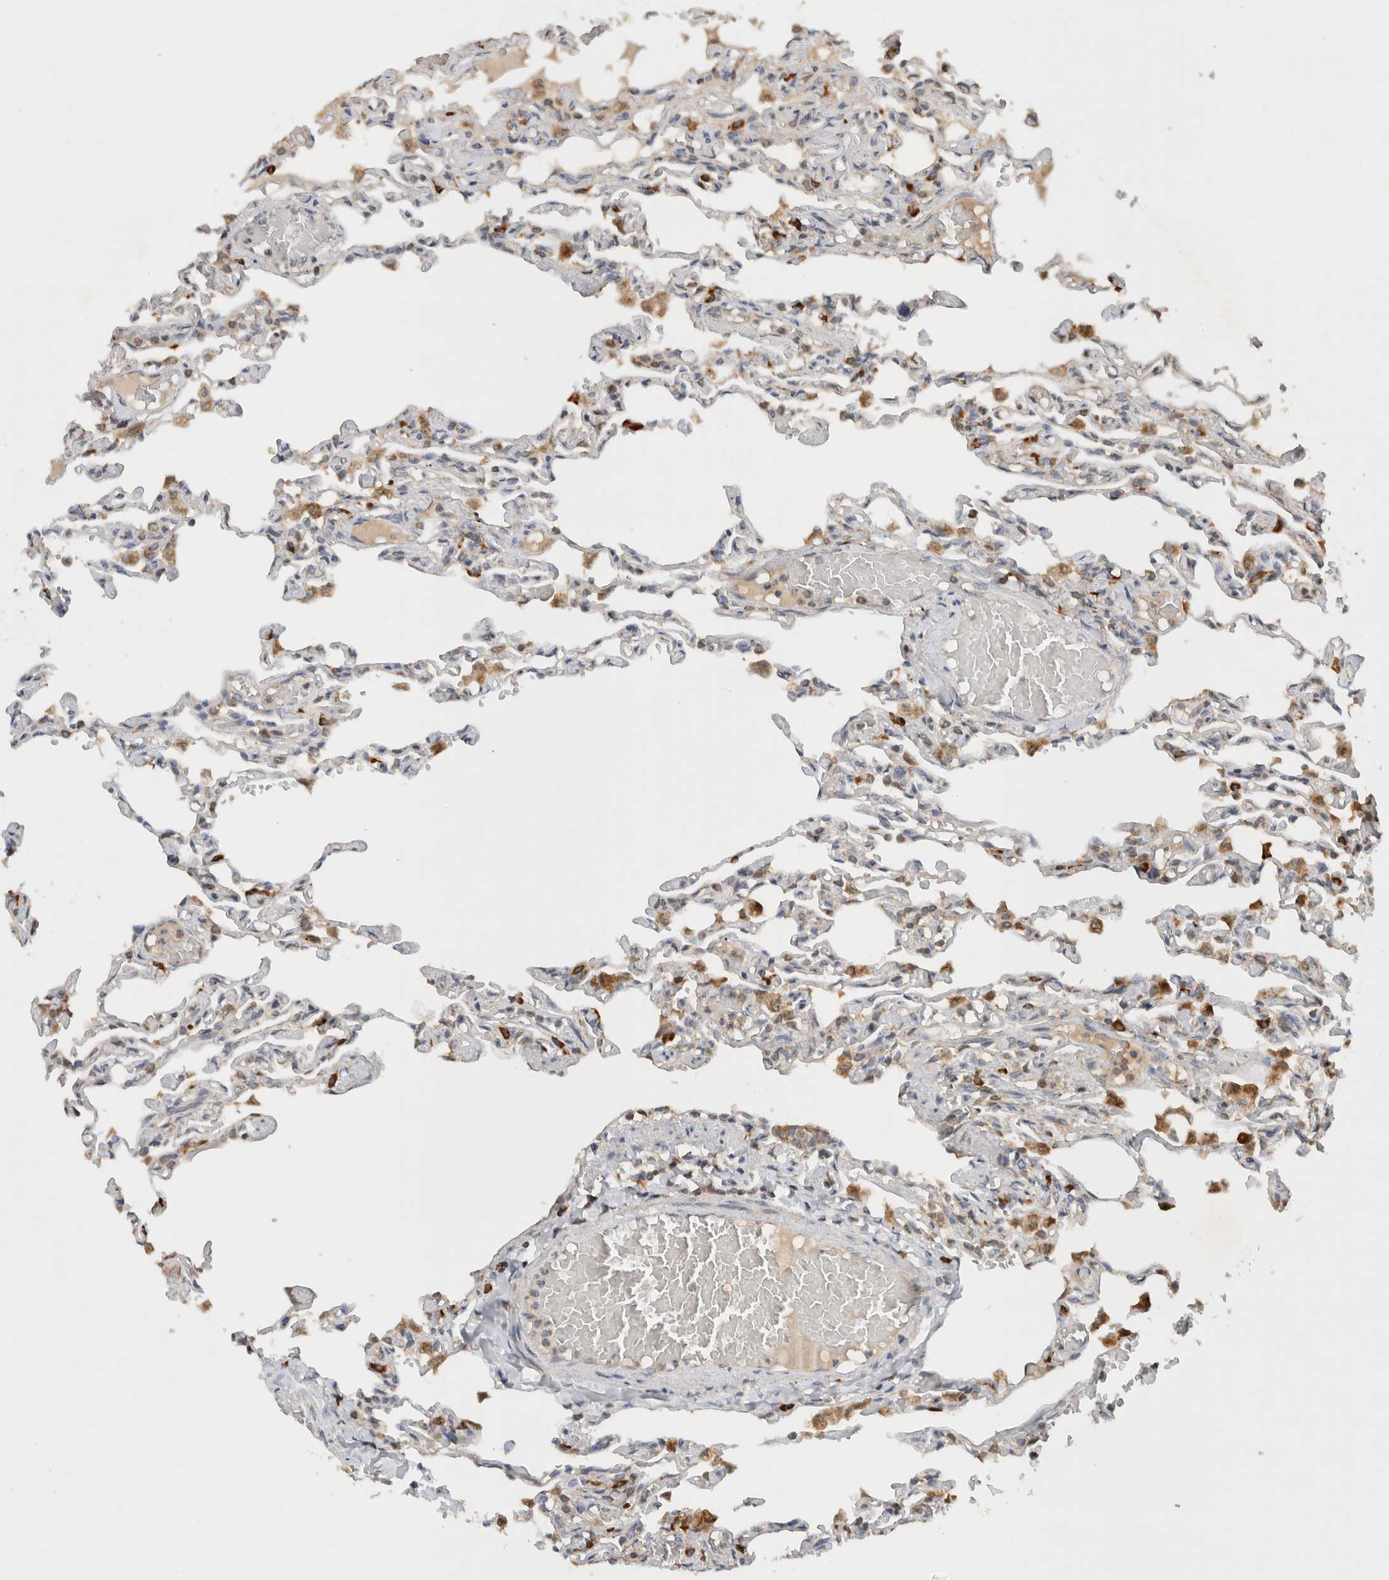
{"staining": {"intensity": "moderate", "quantity": "<25%", "location": "cytoplasmic/membranous"}, "tissue": "lung", "cell_type": "Alveolar cells", "image_type": "normal", "snomed": [{"axis": "morphology", "description": "Normal tissue, NOS"}, {"axis": "topography", "description": "Lung"}], "caption": "A brown stain shows moderate cytoplasmic/membranous staining of a protein in alveolar cells of benign lung.", "gene": "AMPD1", "patient": {"sex": "male", "age": 21}}